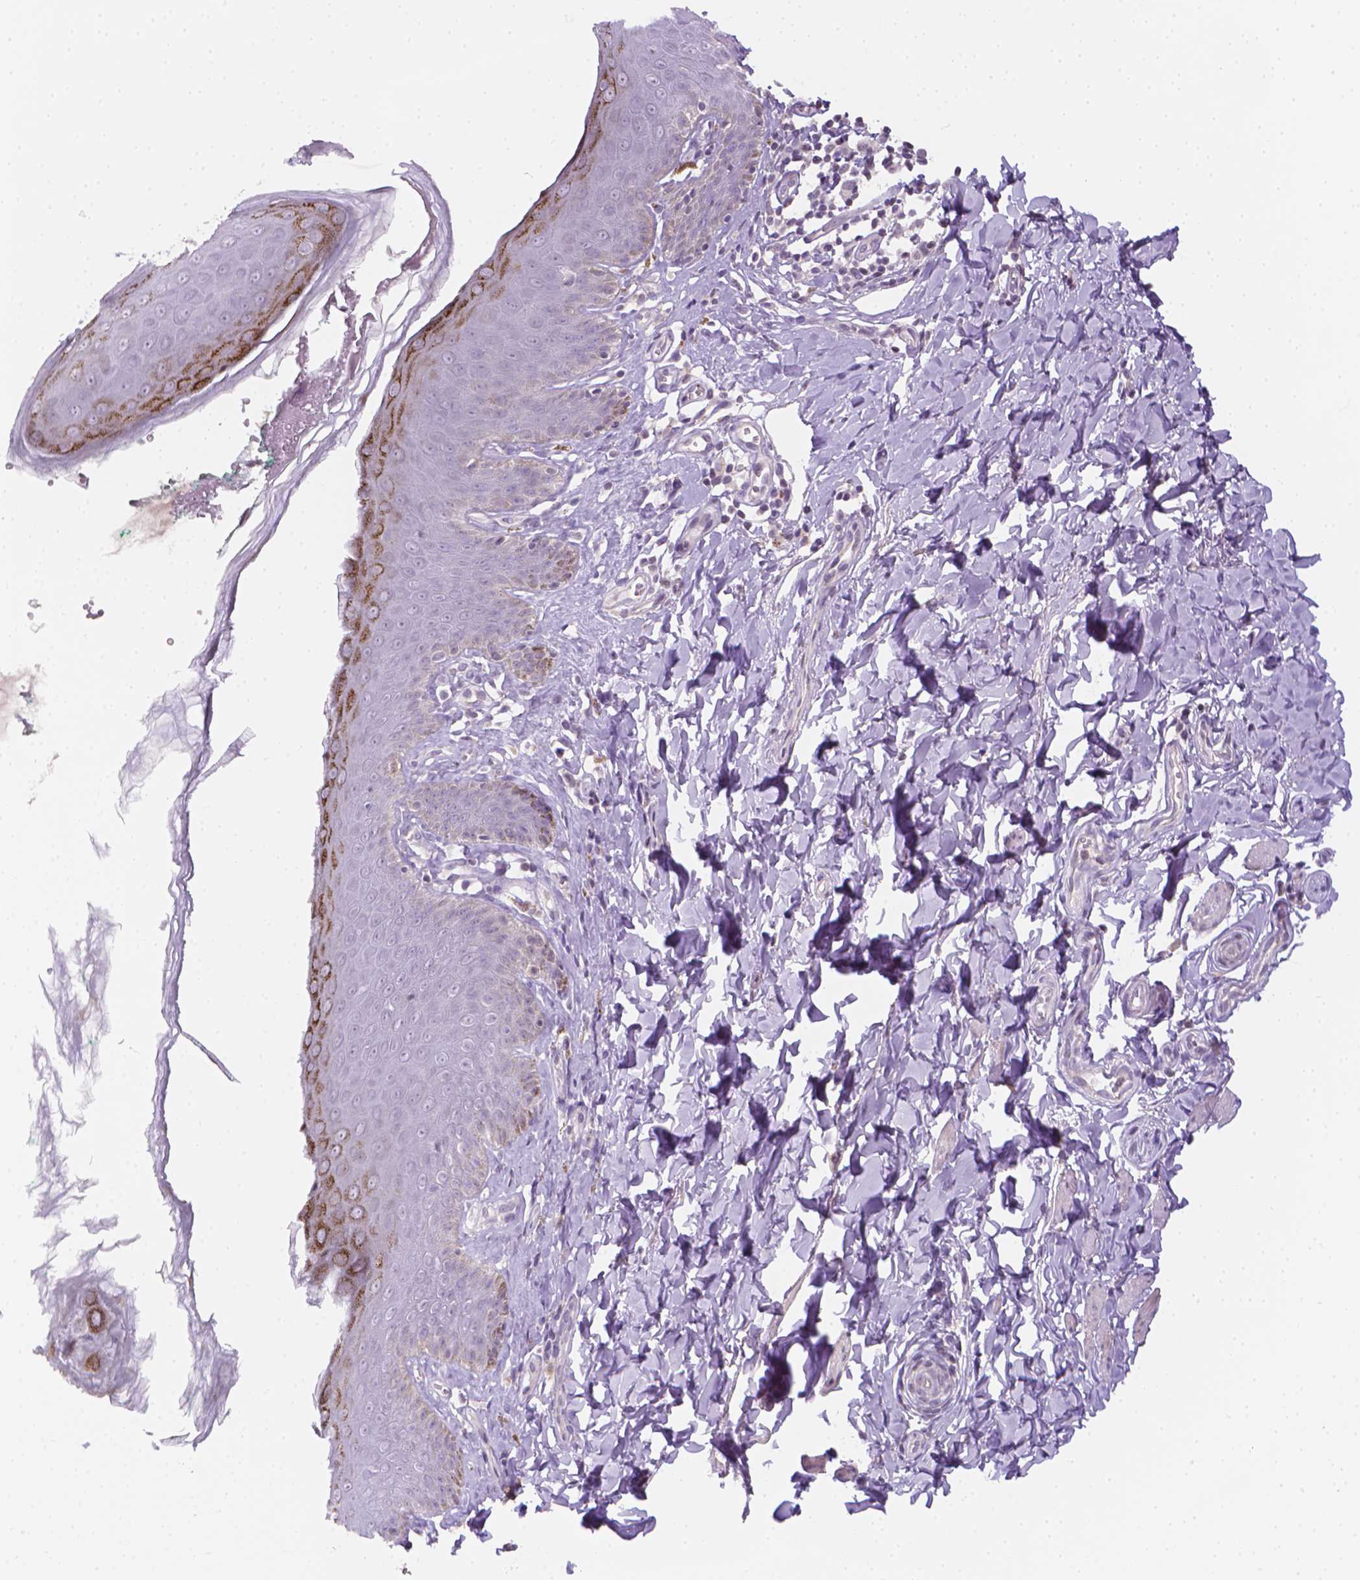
{"staining": {"intensity": "moderate", "quantity": "<25%", "location": "cytoplasmic/membranous"}, "tissue": "skin", "cell_type": "Epidermal cells", "image_type": "normal", "snomed": [{"axis": "morphology", "description": "Normal tissue, NOS"}, {"axis": "topography", "description": "Vulva"}, {"axis": "topography", "description": "Peripheral nerve tissue"}], "caption": "Epidermal cells demonstrate low levels of moderate cytoplasmic/membranous staining in about <25% of cells in unremarkable human skin.", "gene": "NCAN", "patient": {"sex": "female", "age": 66}}